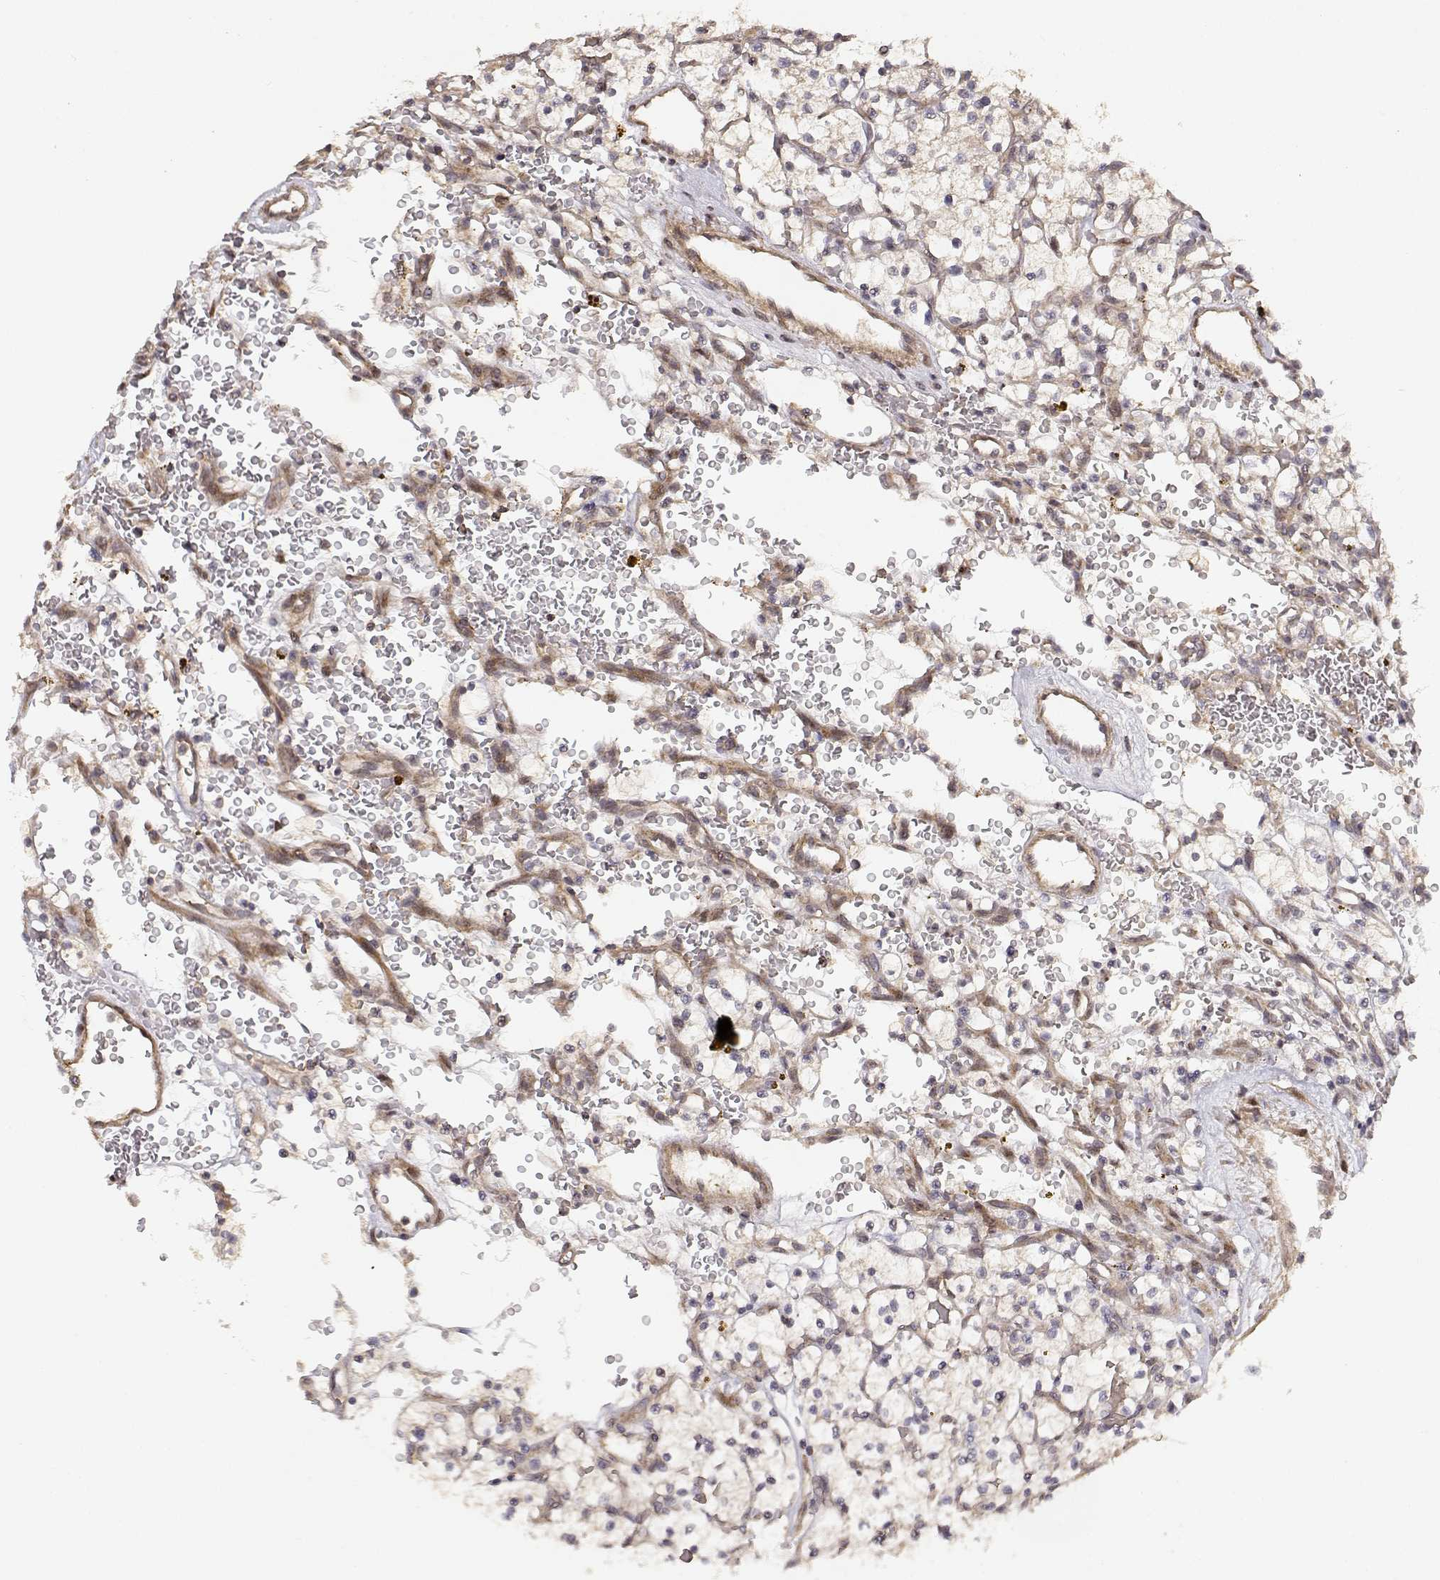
{"staining": {"intensity": "weak", "quantity": "25%-75%", "location": "cytoplasmic/membranous"}, "tissue": "renal cancer", "cell_type": "Tumor cells", "image_type": "cancer", "snomed": [{"axis": "morphology", "description": "Adenocarcinoma, NOS"}, {"axis": "topography", "description": "Kidney"}], "caption": "Brown immunohistochemical staining in renal cancer shows weak cytoplasmic/membranous positivity in about 25%-75% of tumor cells.", "gene": "PICK1", "patient": {"sex": "female", "age": 64}}